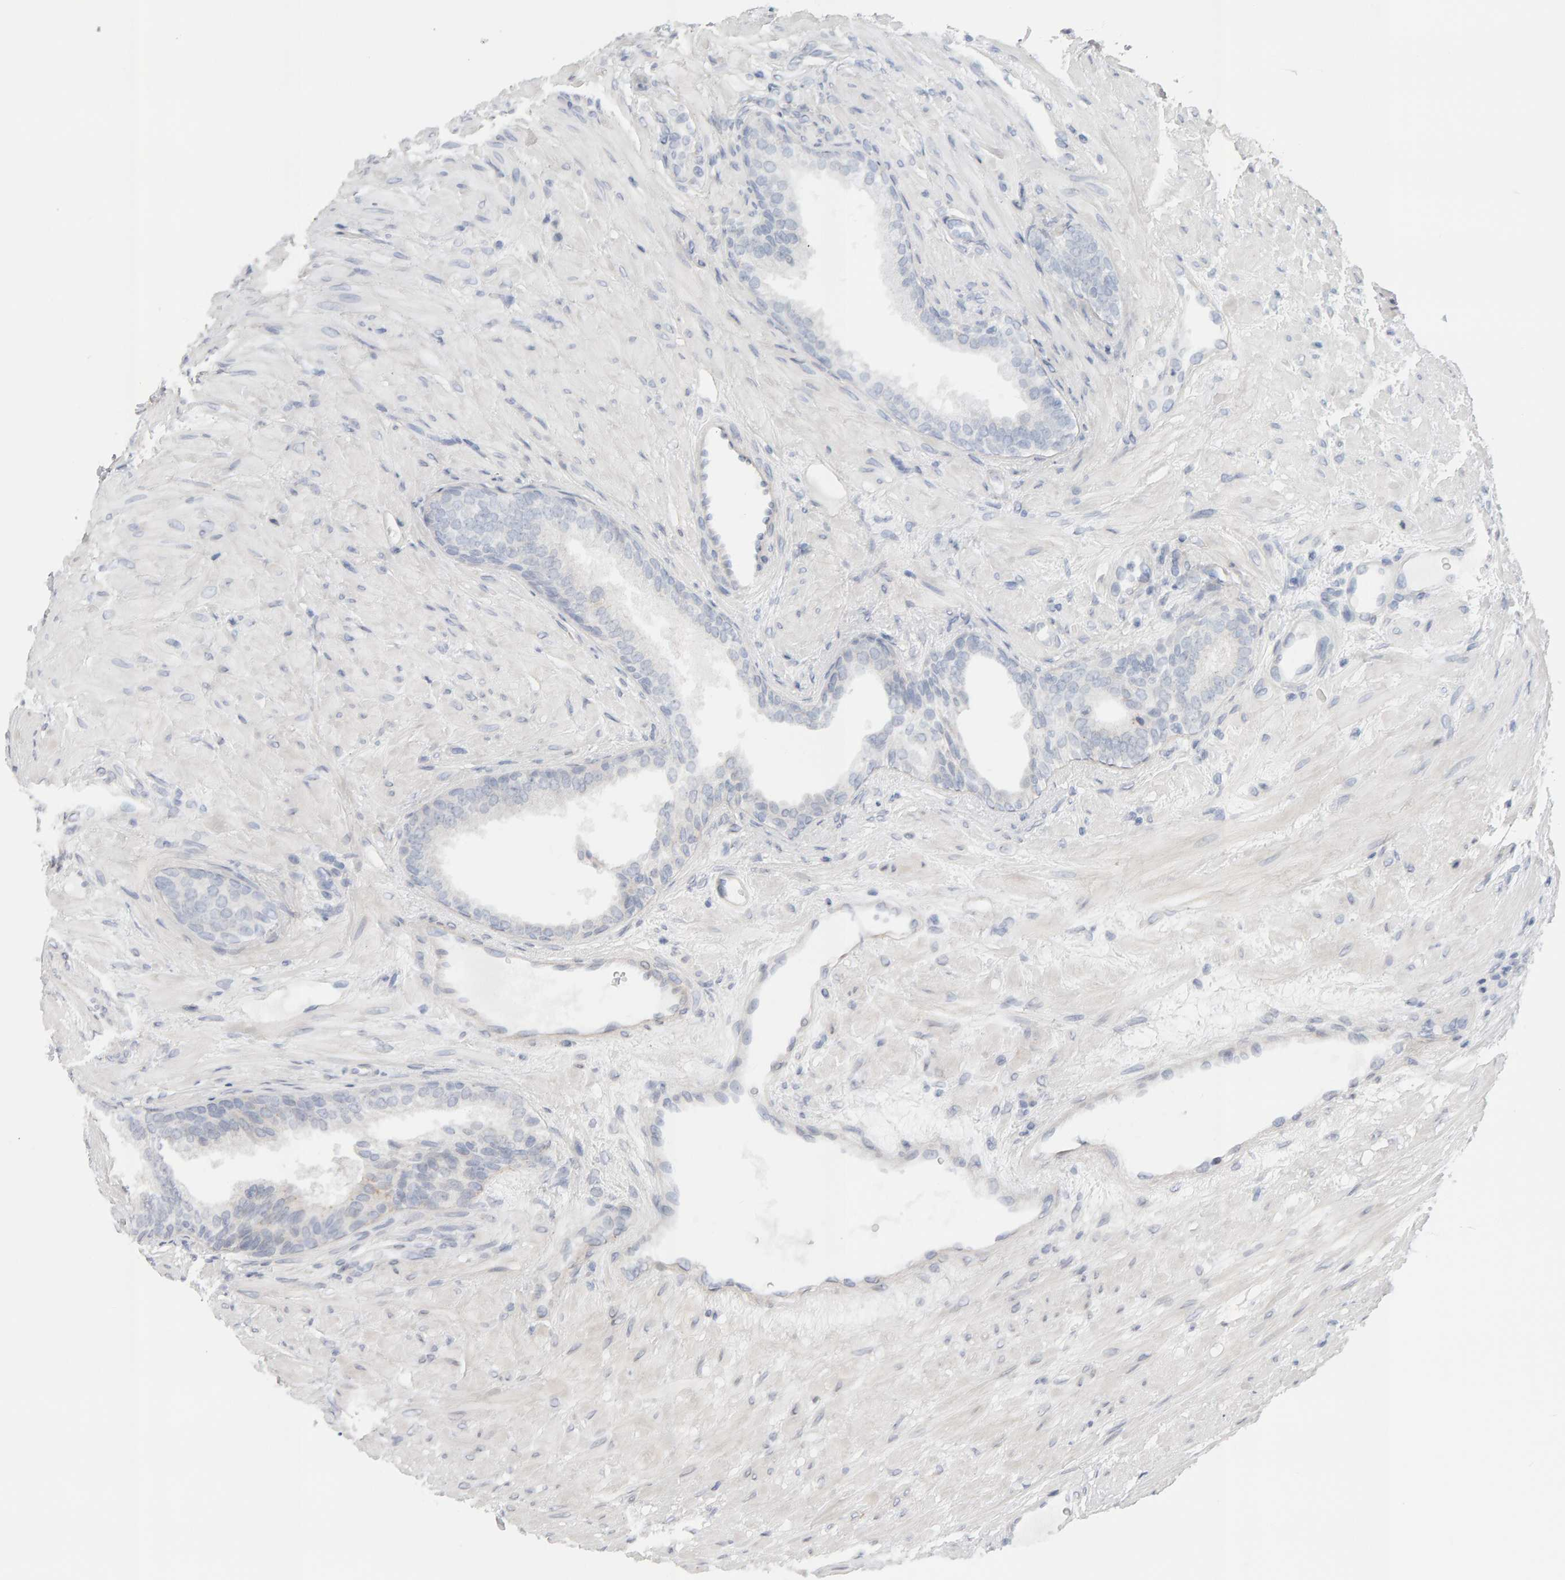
{"staining": {"intensity": "negative", "quantity": "none", "location": "none"}, "tissue": "prostate", "cell_type": "Glandular cells", "image_type": "normal", "snomed": [{"axis": "morphology", "description": "Normal tissue, NOS"}, {"axis": "topography", "description": "Prostate"}], "caption": "Prostate was stained to show a protein in brown. There is no significant staining in glandular cells. Nuclei are stained in blue.", "gene": "HNF4A", "patient": {"sex": "male", "age": 76}}